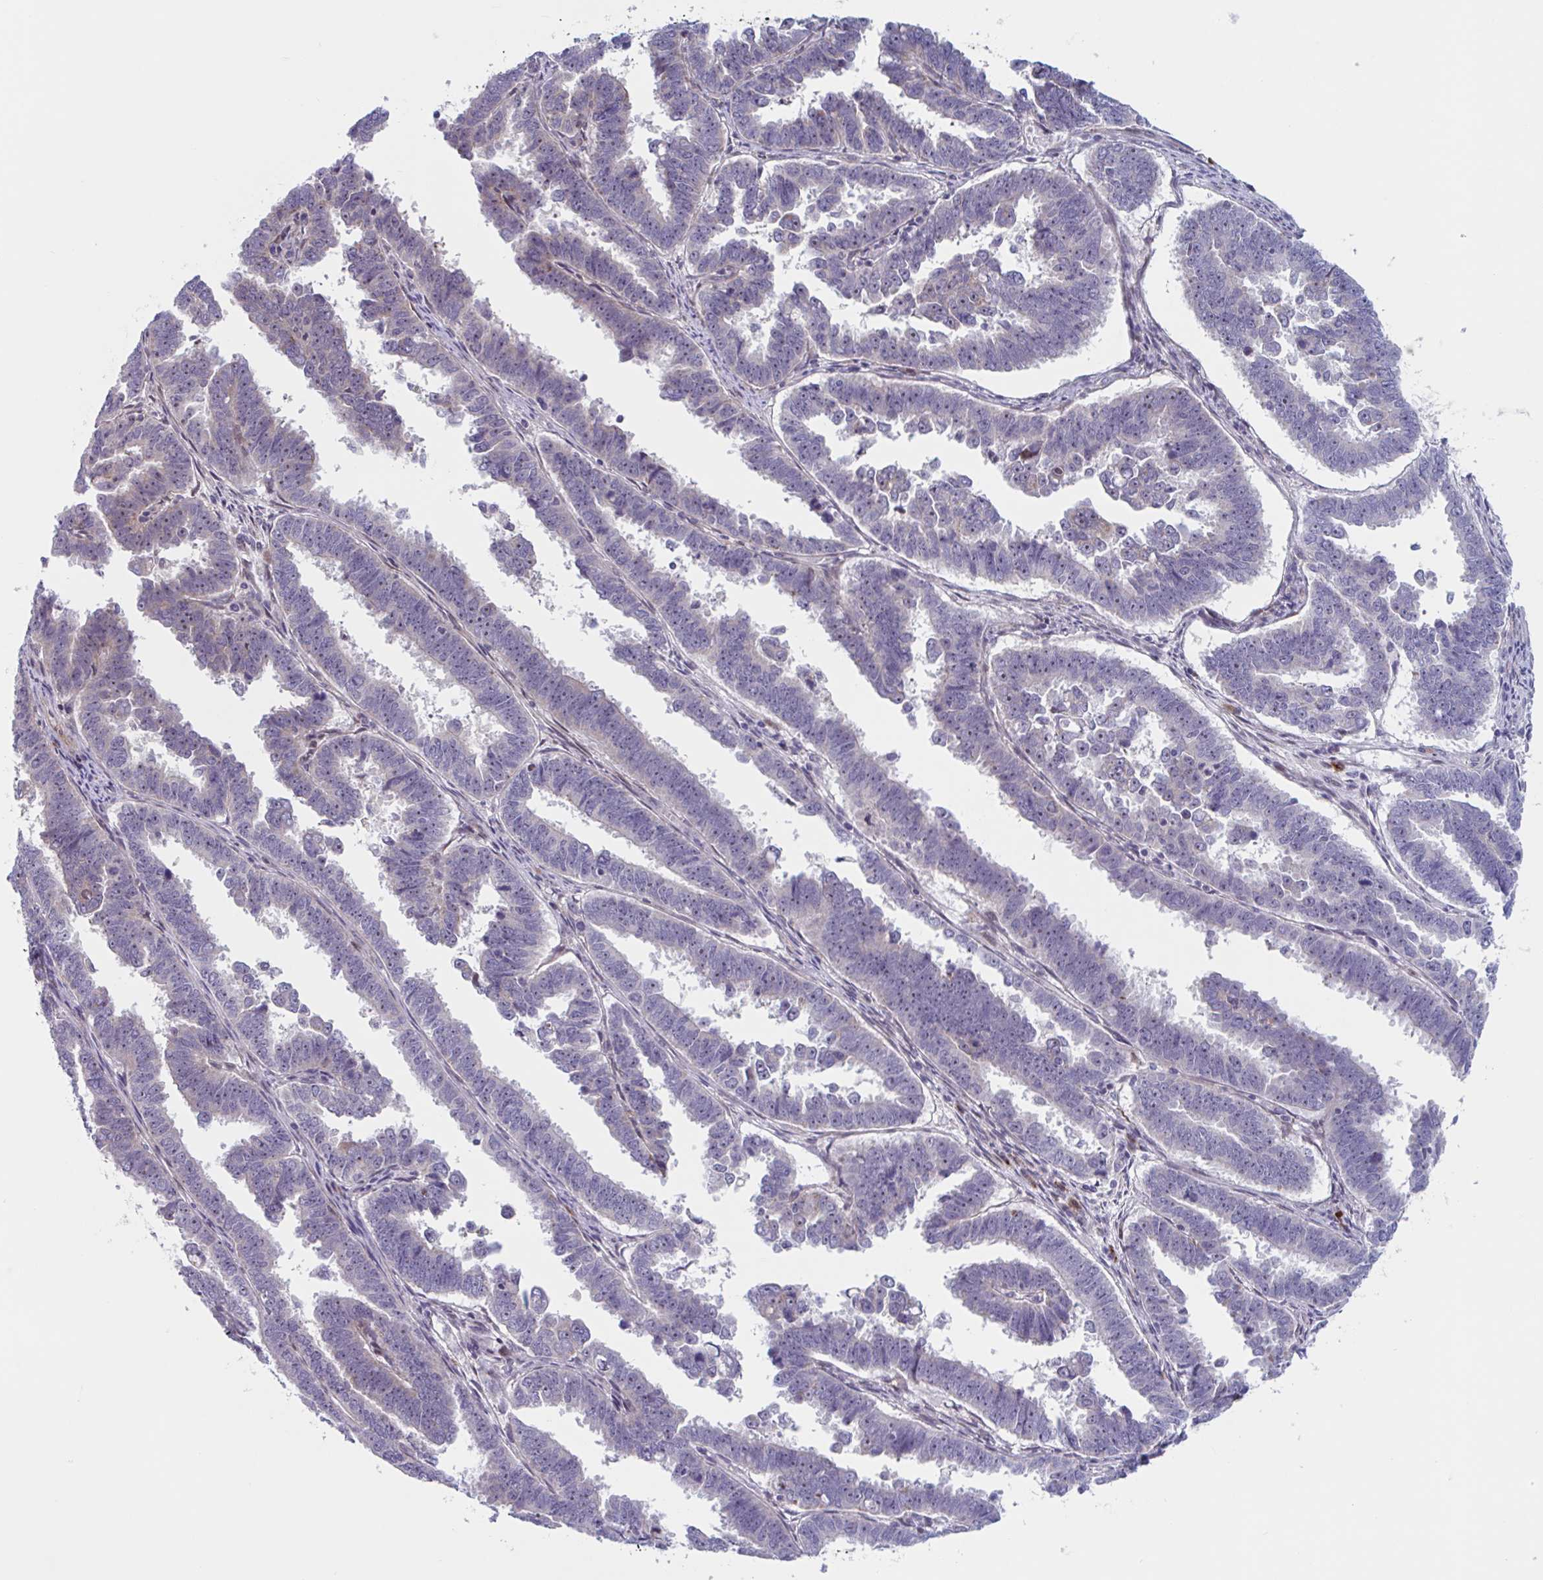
{"staining": {"intensity": "negative", "quantity": "none", "location": "none"}, "tissue": "endometrial cancer", "cell_type": "Tumor cells", "image_type": "cancer", "snomed": [{"axis": "morphology", "description": "Adenocarcinoma, NOS"}, {"axis": "topography", "description": "Endometrium"}], "caption": "Immunohistochemical staining of human adenocarcinoma (endometrial) exhibits no significant positivity in tumor cells.", "gene": "DUXA", "patient": {"sex": "female", "age": 75}}